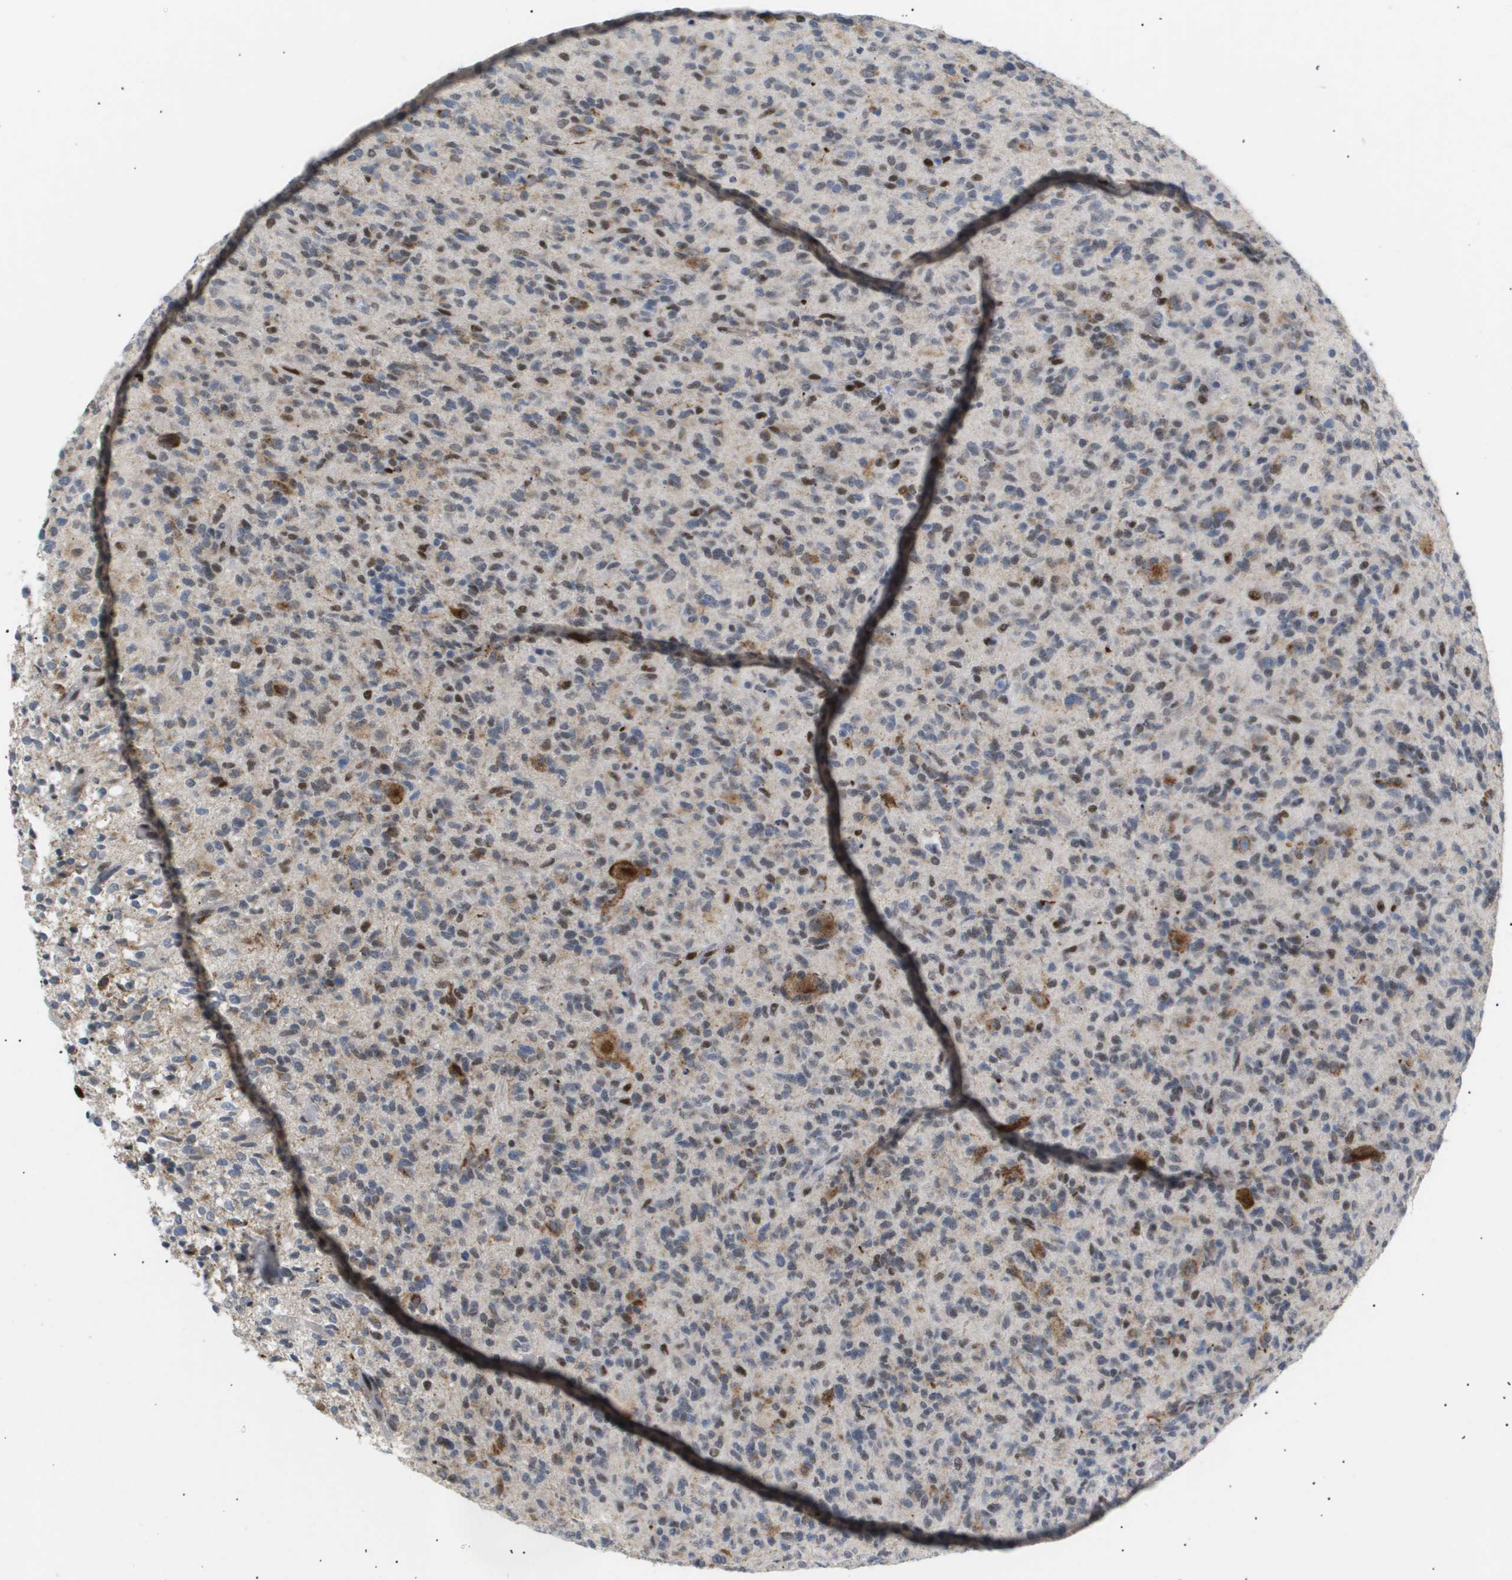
{"staining": {"intensity": "moderate", "quantity": "25%-75%", "location": "nuclear"}, "tissue": "glioma", "cell_type": "Tumor cells", "image_type": "cancer", "snomed": [{"axis": "morphology", "description": "Glioma, malignant, High grade"}, {"axis": "topography", "description": "Brain"}], "caption": "Immunohistochemistry (DAB) staining of malignant high-grade glioma demonstrates moderate nuclear protein staining in about 25%-75% of tumor cells.", "gene": "PPARD", "patient": {"sex": "male", "age": 71}}